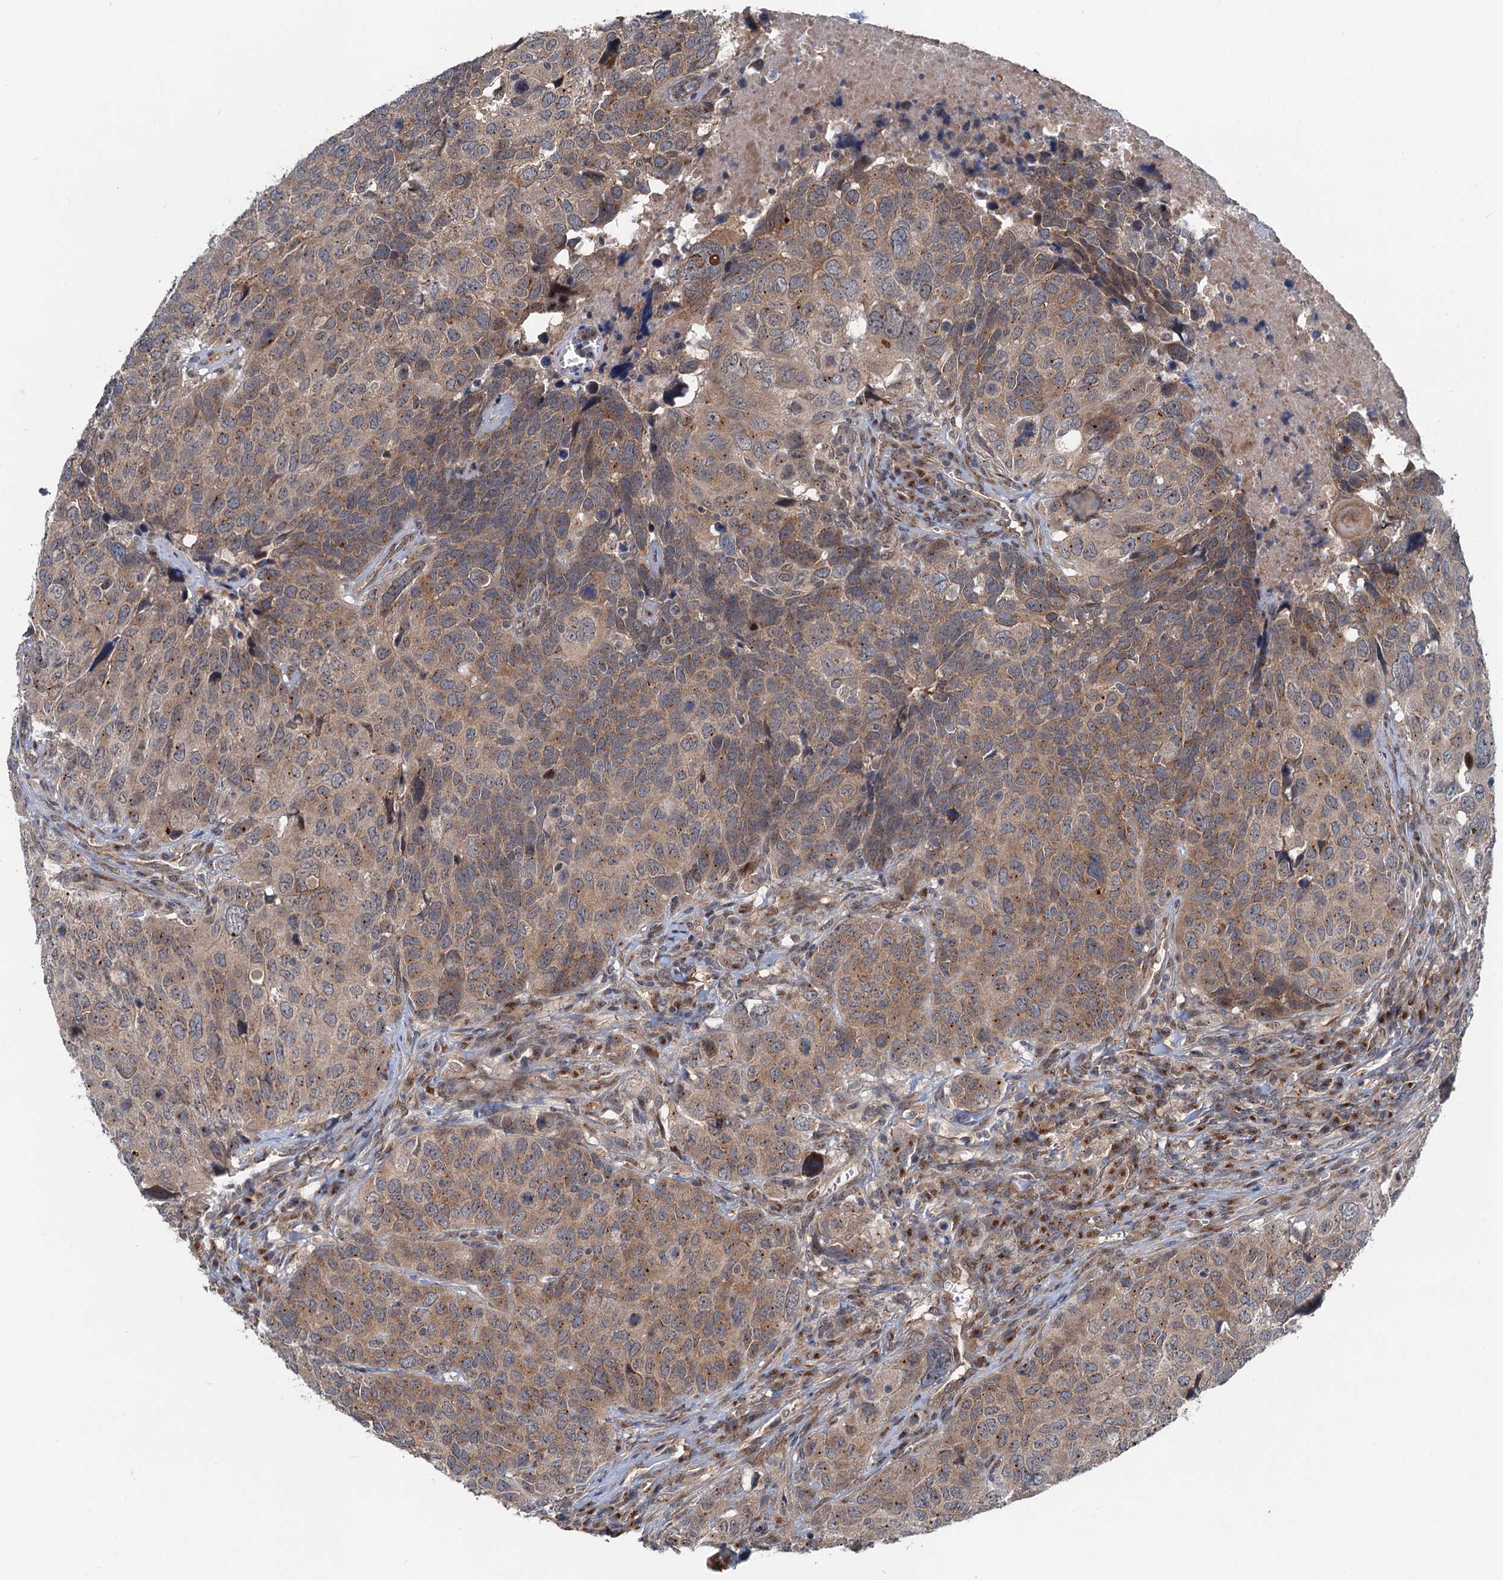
{"staining": {"intensity": "moderate", "quantity": "25%-75%", "location": "cytoplasmic/membranous,nuclear"}, "tissue": "head and neck cancer", "cell_type": "Tumor cells", "image_type": "cancer", "snomed": [{"axis": "morphology", "description": "Squamous cell carcinoma, NOS"}, {"axis": "topography", "description": "Head-Neck"}], "caption": "Immunohistochemistry (DAB) staining of human head and neck cancer (squamous cell carcinoma) displays moderate cytoplasmic/membranous and nuclear protein expression in about 25%-75% of tumor cells.", "gene": "DYNC2I2", "patient": {"sex": "male", "age": 66}}